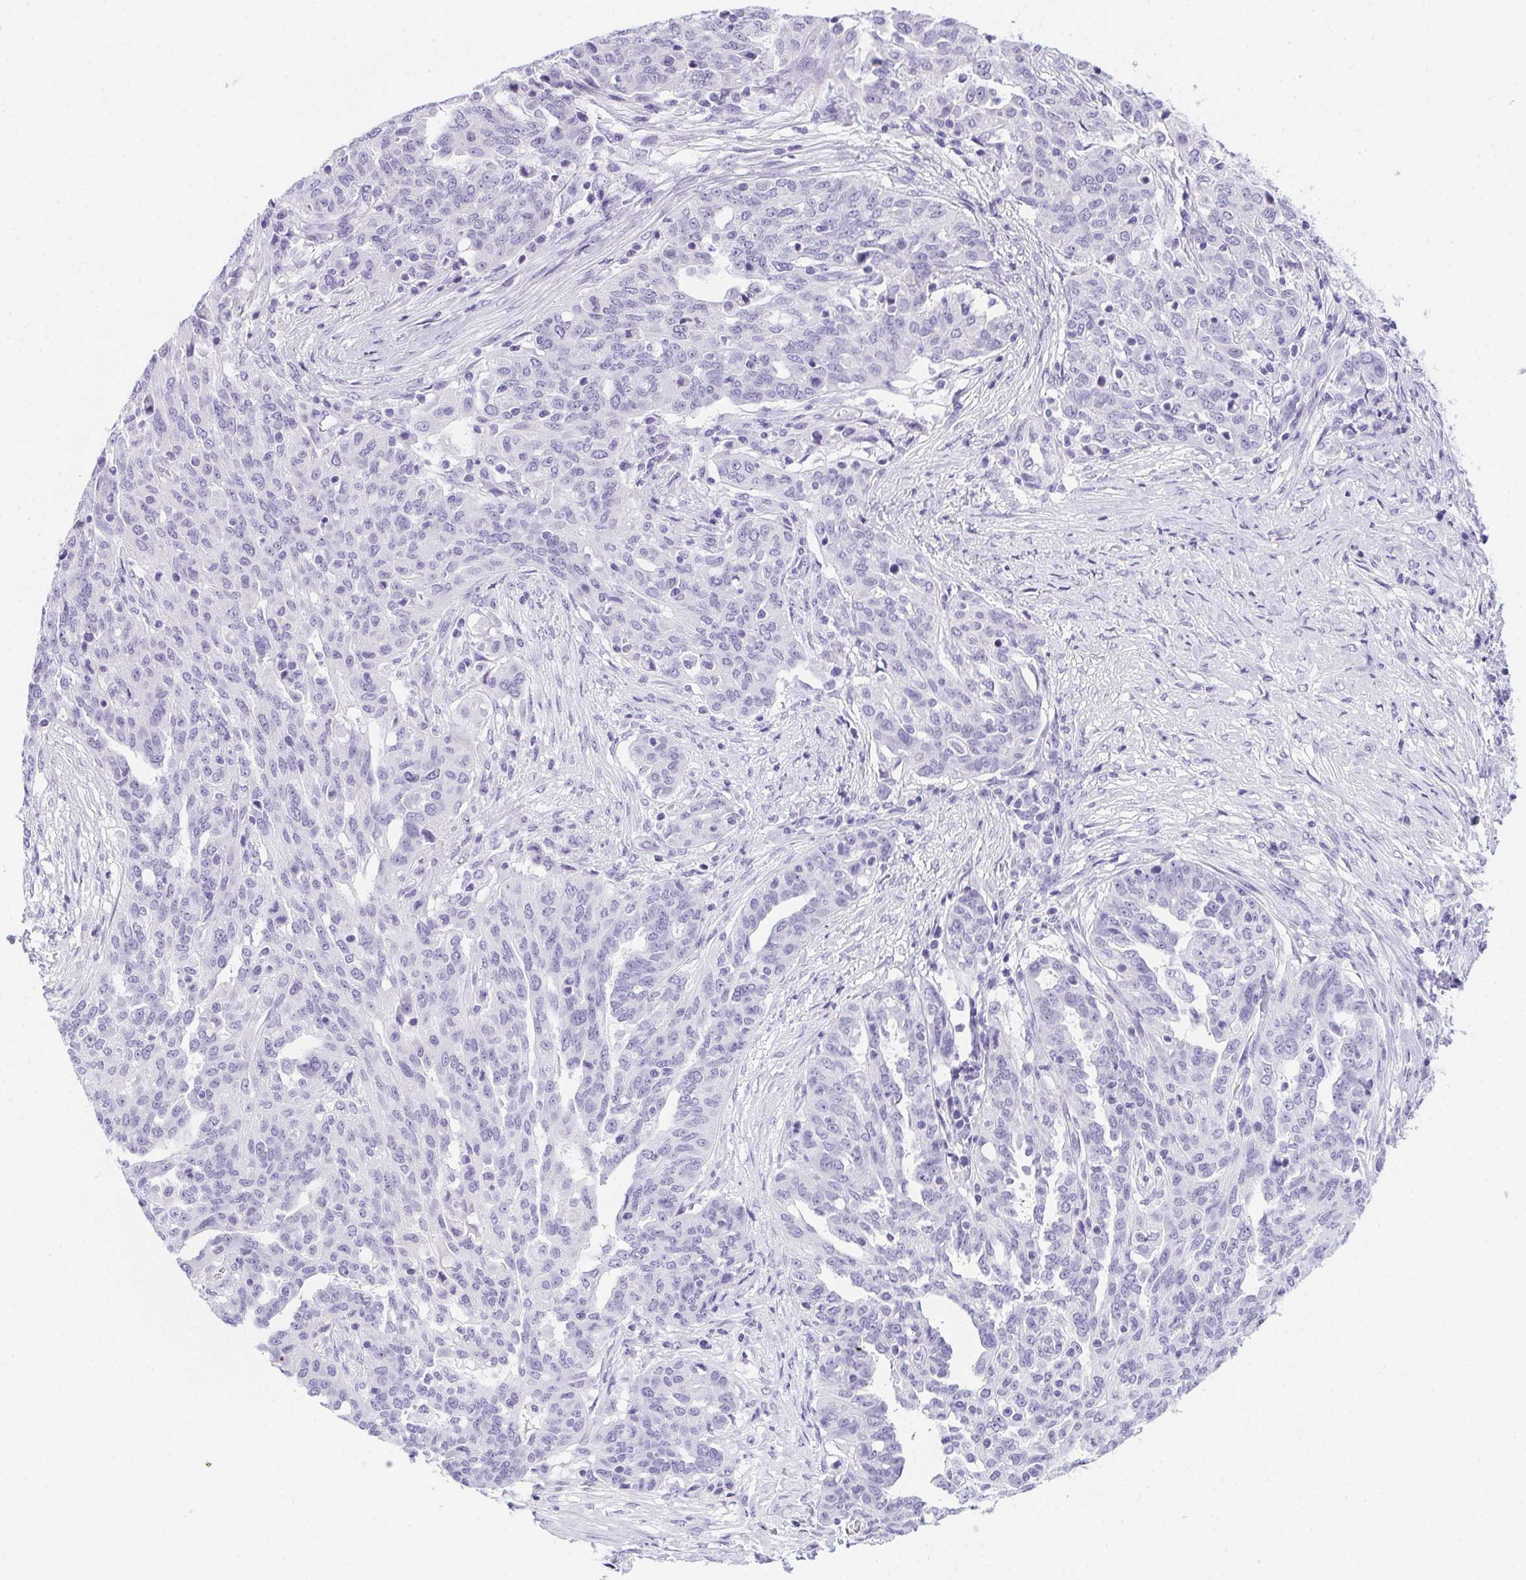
{"staining": {"intensity": "negative", "quantity": "none", "location": "none"}, "tissue": "ovarian cancer", "cell_type": "Tumor cells", "image_type": "cancer", "snomed": [{"axis": "morphology", "description": "Cystadenocarcinoma, serous, NOS"}, {"axis": "topography", "description": "Ovary"}], "caption": "This histopathology image is of ovarian cancer (serous cystadenocarcinoma) stained with immunohistochemistry to label a protein in brown with the nuclei are counter-stained blue. There is no staining in tumor cells.", "gene": "PRKAA1", "patient": {"sex": "female", "age": 67}}